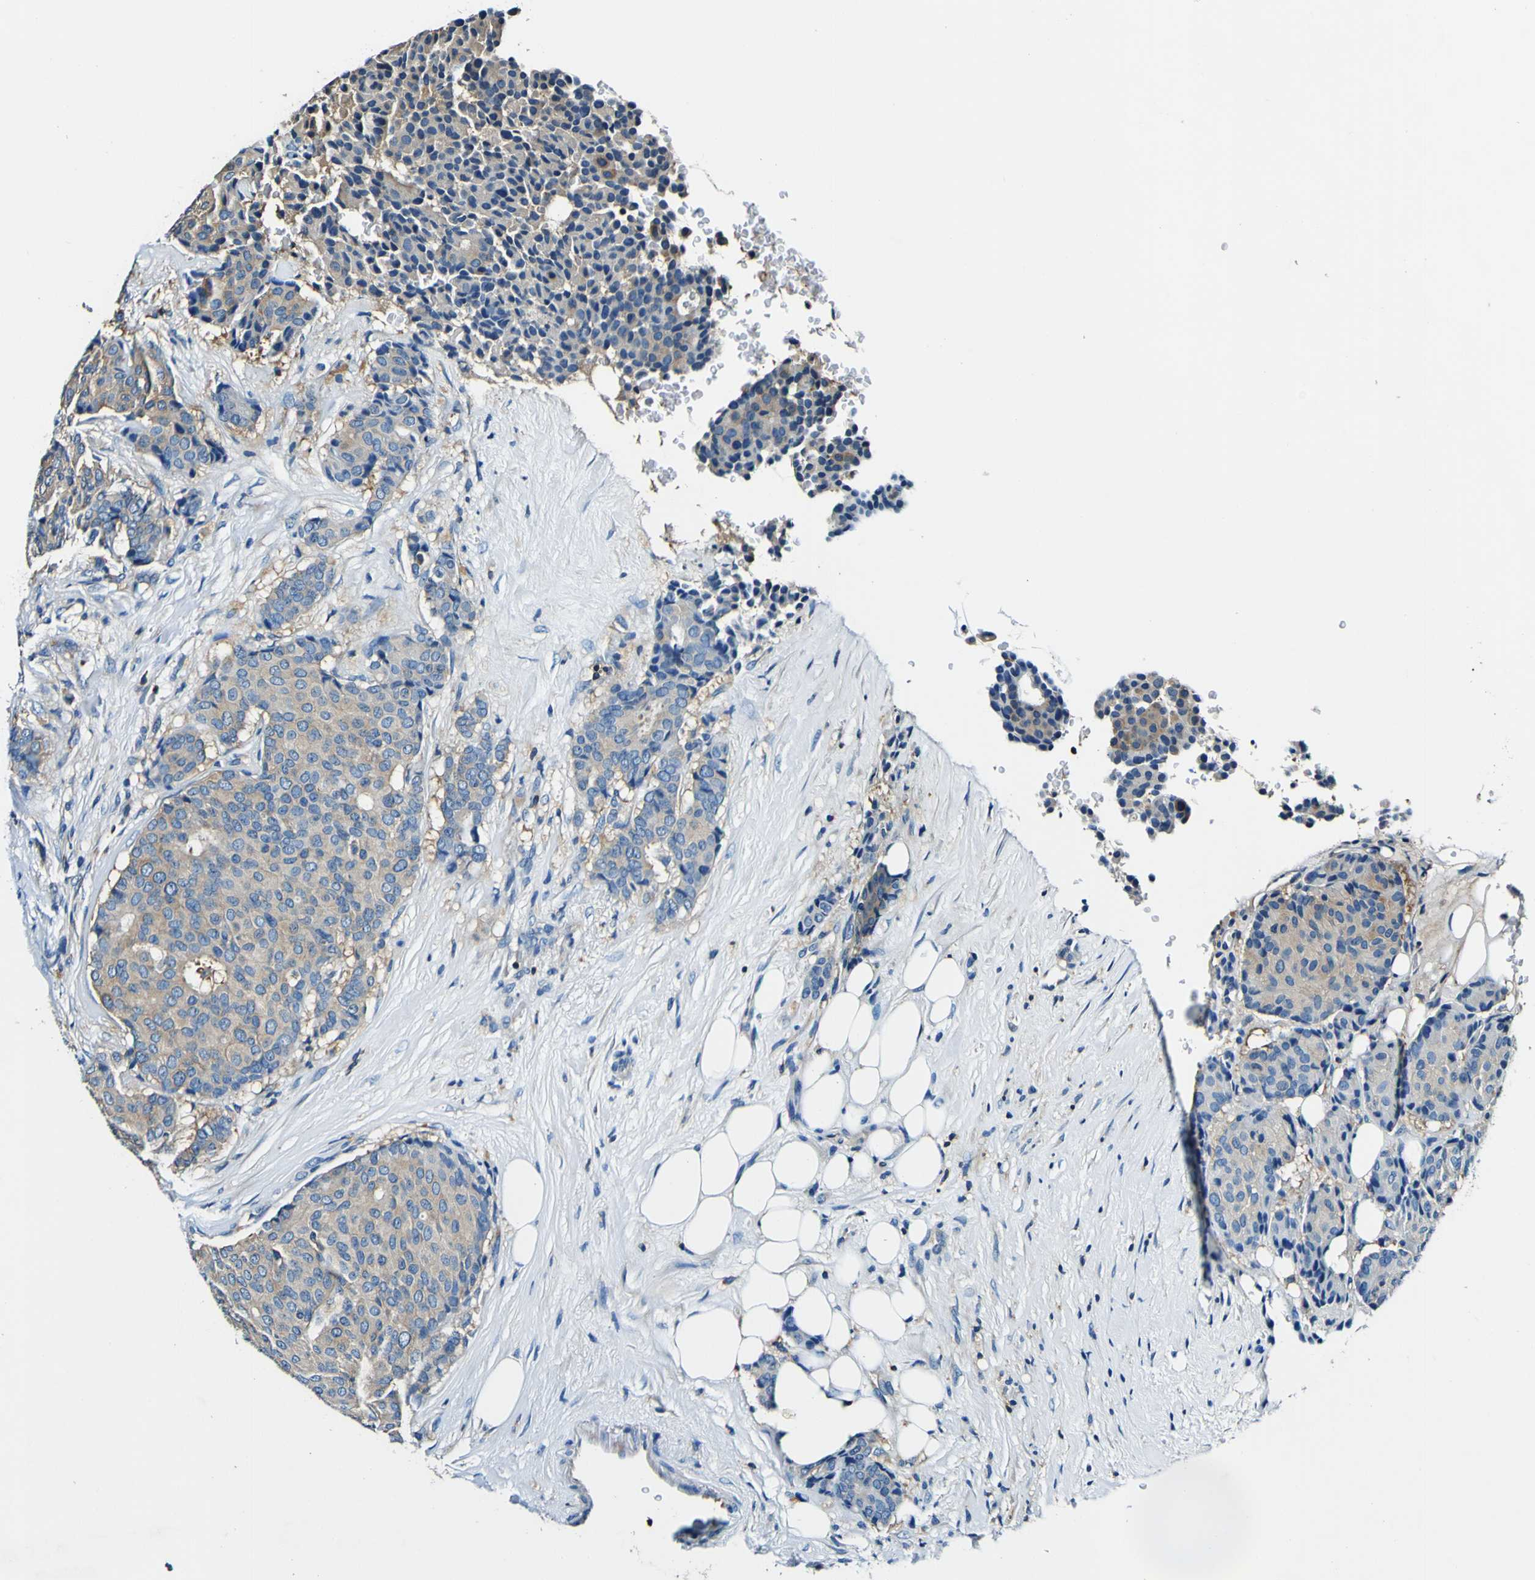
{"staining": {"intensity": "weak", "quantity": ">75%", "location": "cytoplasmic/membranous"}, "tissue": "breast cancer", "cell_type": "Tumor cells", "image_type": "cancer", "snomed": [{"axis": "morphology", "description": "Duct carcinoma"}, {"axis": "topography", "description": "Breast"}], "caption": "This is a histology image of IHC staining of breast infiltrating ductal carcinoma, which shows weak expression in the cytoplasmic/membranous of tumor cells.", "gene": "RHOT2", "patient": {"sex": "female", "age": 75}}